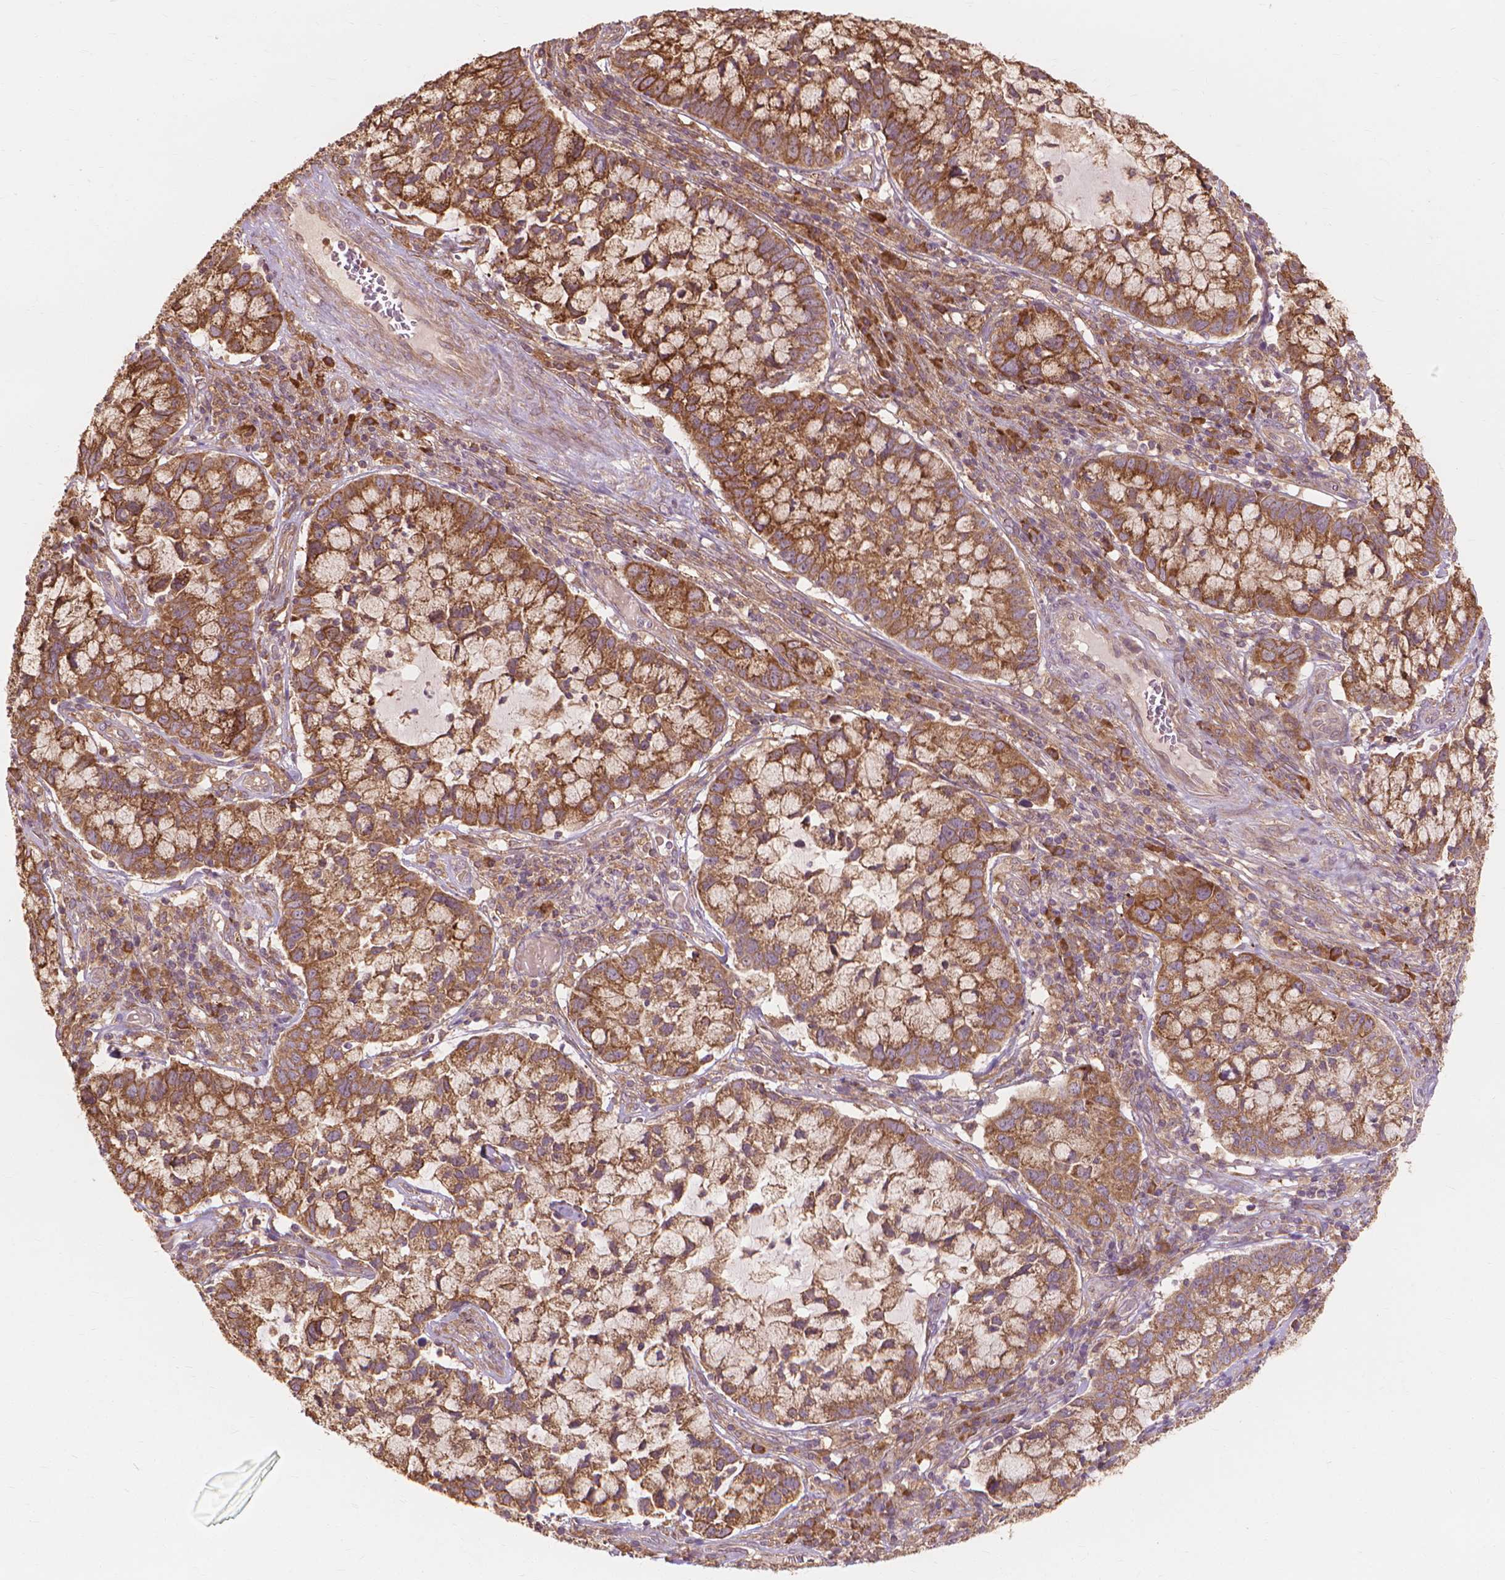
{"staining": {"intensity": "moderate", "quantity": ">75%", "location": "cytoplasmic/membranous"}, "tissue": "cervical cancer", "cell_type": "Tumor cells", "image_type": "cancer", "snomed": [{"axis": "morphology", "description": "Adenocarcinoma, NOS"}, {"axis": "topography", "description": "Cervix"}], "caption": "The immunohistochemical stain highlights moderate cytoplasmic/membranous expression in tumor cells of adenocarcinoma (cervical) tissue.", "gene": "TAB2", "patient": {"sex": "female", "age": 40}}